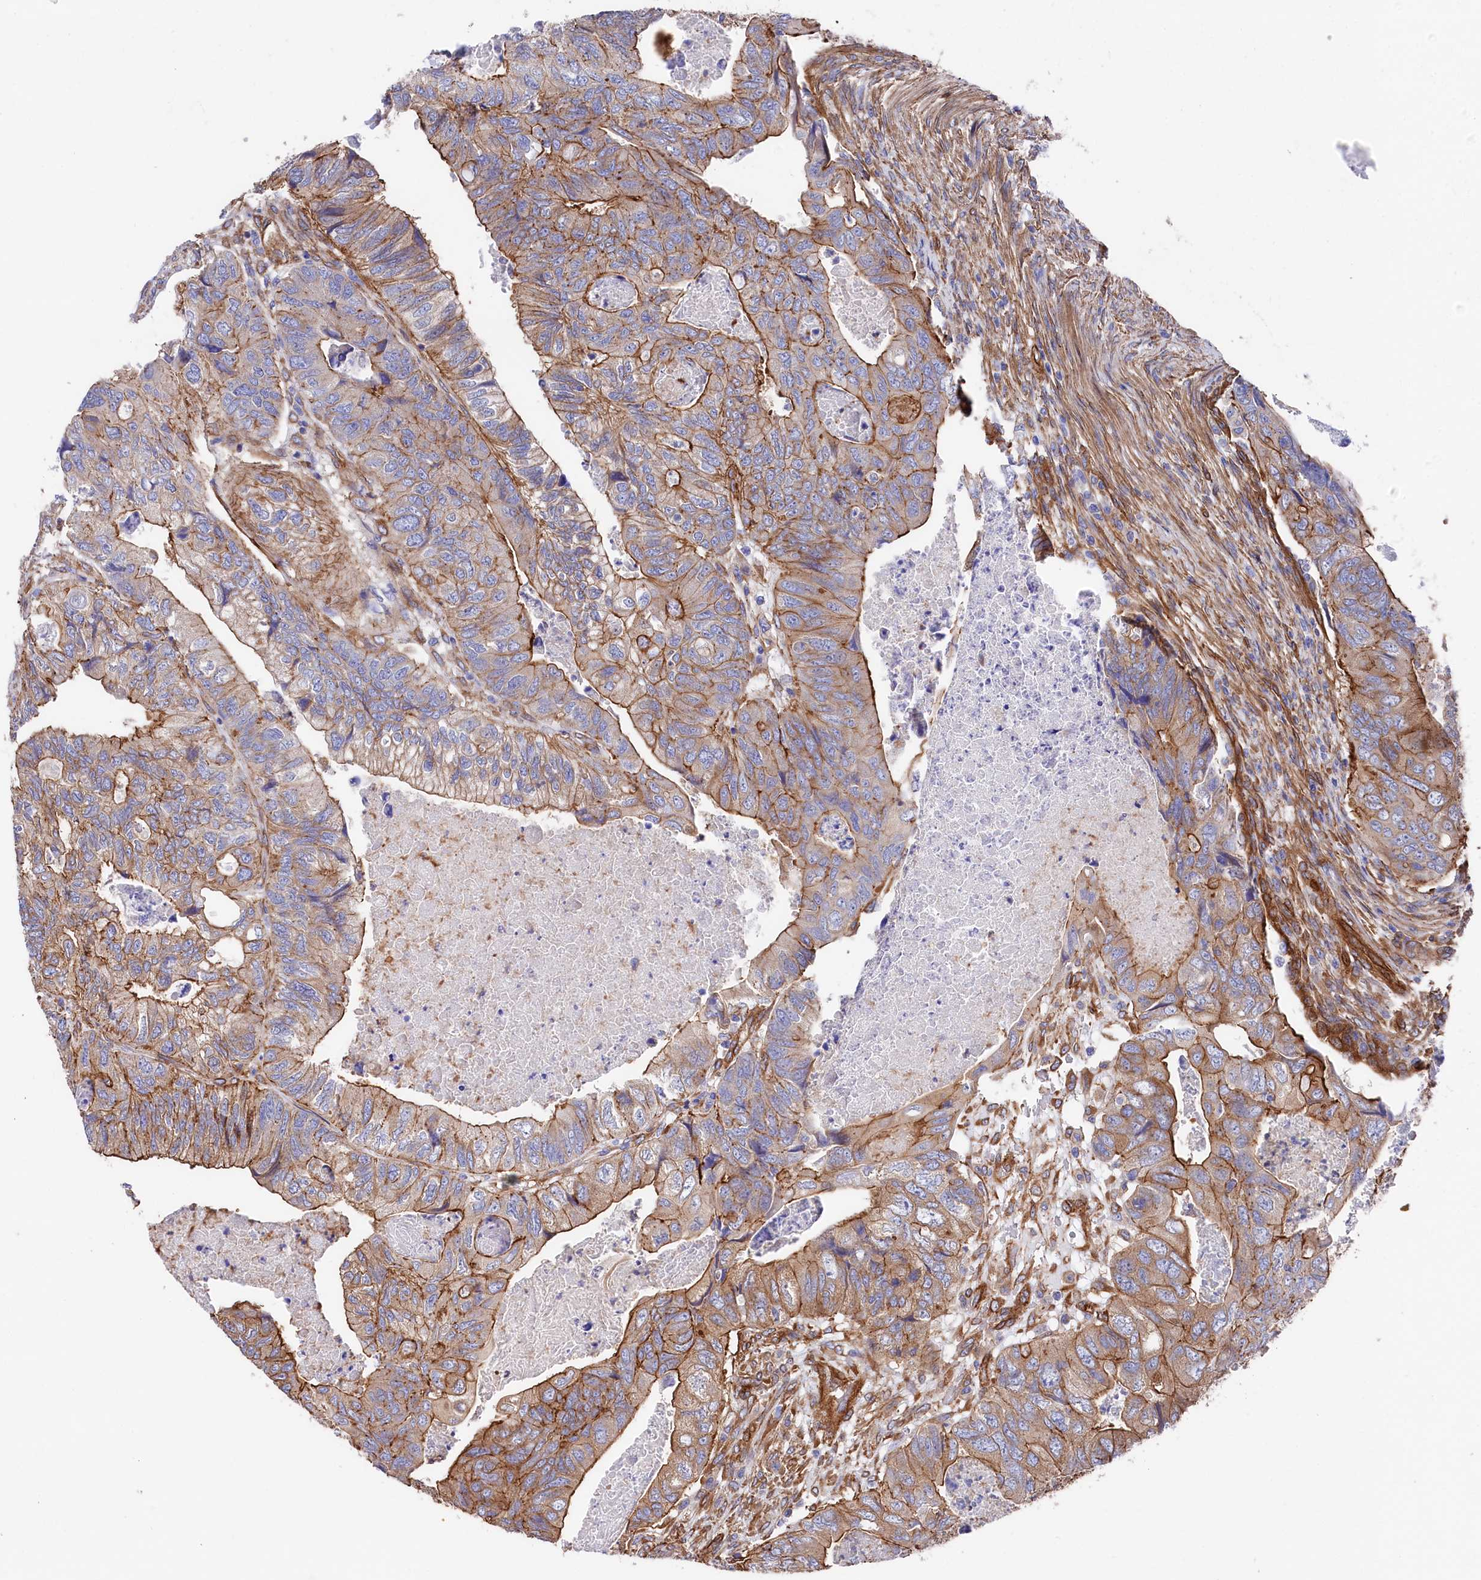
{"staining": {"intensity": "moderate", "quantity": "25%-75%", "location": "cytoplasmic/membranous"}, "tissue": "colorectal cancer", "cell_type": "Tumor cells", "image_type": "cancer", "snomed": [{"axis": "morphology", "description": "Adenocarcinoma, NOS"}, {"axis": "topography", "description": "Rectum"}], "caption": "Colorectal adenocarcinoma stained with a brown dye demonstrates moderate cytoplasmic/membranous positive staining in approximately 25%-75% of tumor cells.", "gene": "TNKS1BP1", "patient": {"sex": "male", "age": 63}}